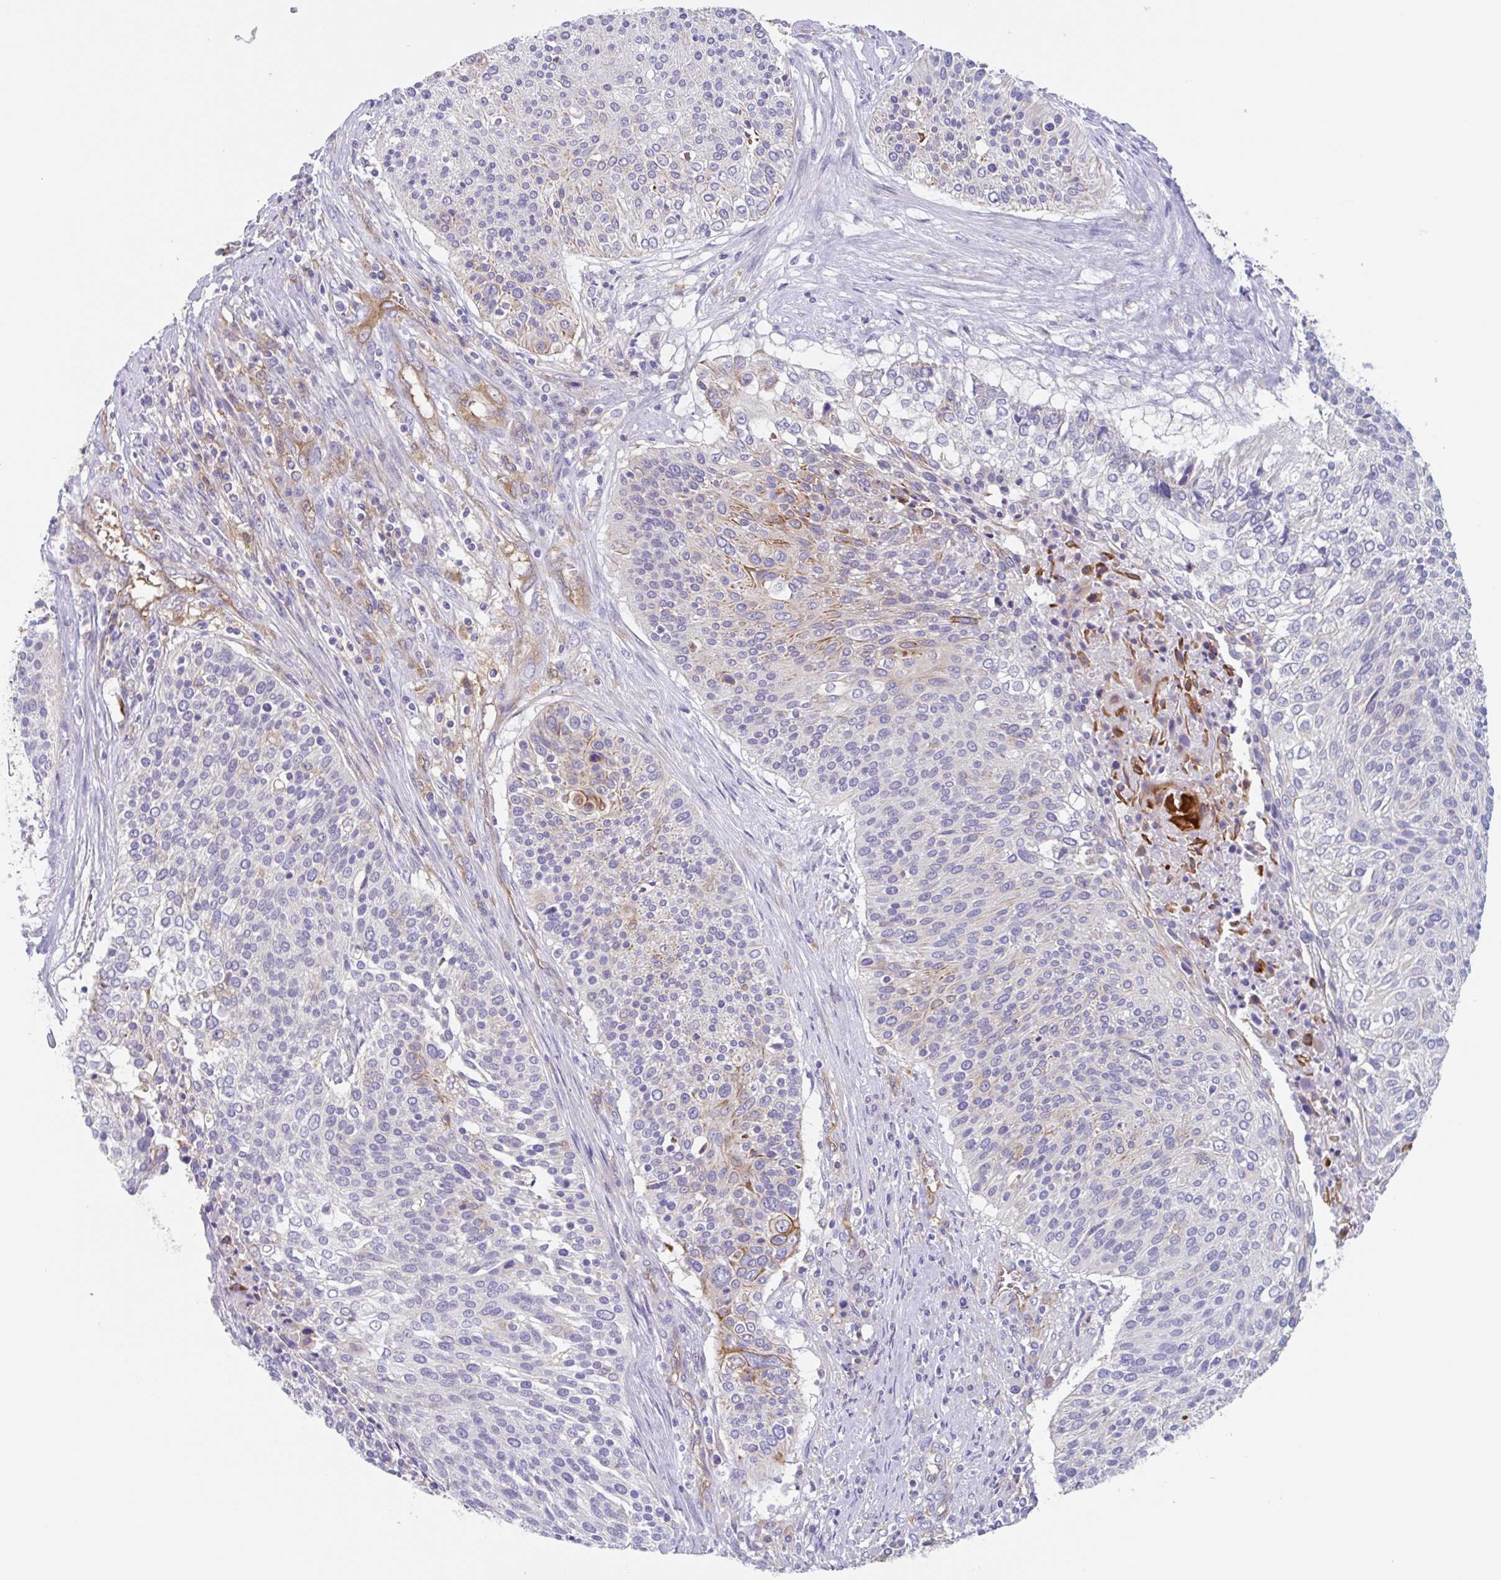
{"staining": {"intensity": "moderate", "quantity": "<25%", "location": "cytoplasmic/membranous"}, "tissue": "cervical cancer", "cell_type": "Tumor cells", "image_type": "cancer", "snomed": [{"axis": "morphology", "description": "Squamous cell carcinoma, NOS"}, {"axis": "topography", "description": "Cervix"}], "caption": "Cervical cancer stained with DAB (3,3'-diaminobenzidine) immunohistochemistry shows low levels of moderate cytoplasmic/membranous staining in about <25% of tumor cells.", "gene": "EHD4", "patient": {"sex": "female", "age": 31}}